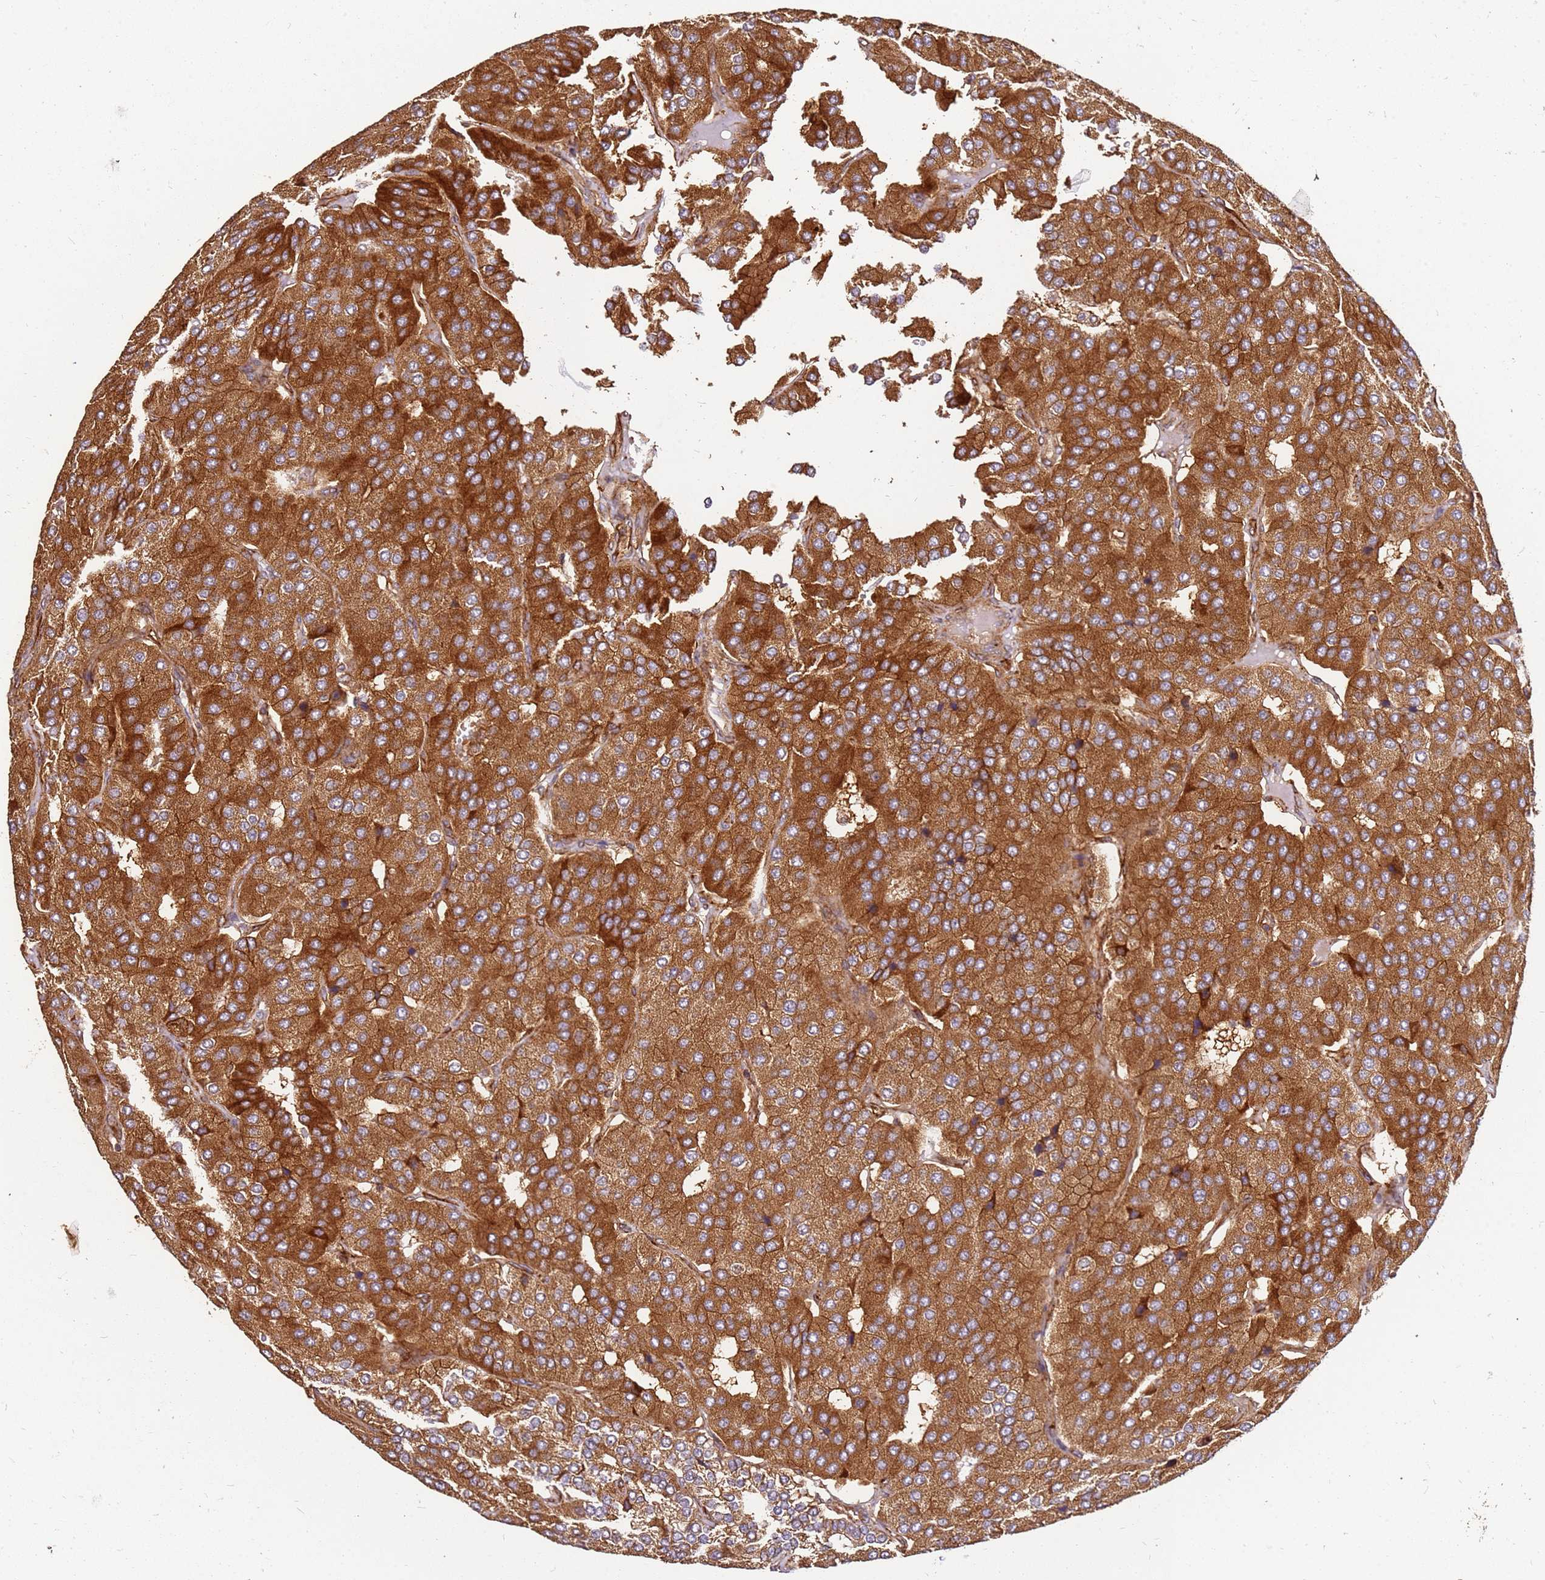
{"staining": {"intensity": "strong", "quantity": ">75%", "location": "cytoplasmic/membranous"}, "tissue": "parathyroid gland", "cell_type": "Glandular cells", "image_type": "normal", "snomed": [{"axis": "morphology", "description": "Normal tissue, NOS"}, {"axis": "morphology", "description": "Adenoma, NOS"}, {"axis": "topography", "description": "Parathyroid gland"}], "caption": "IHC histopathology image of normal parathyroid gland stained for a protein (brown), which shows high levels of strong cytoplasmic/membranous staining in about >75% of glandular cells.", "gene": "DVL3", "patient": {"sex": "female", "age": 86}}